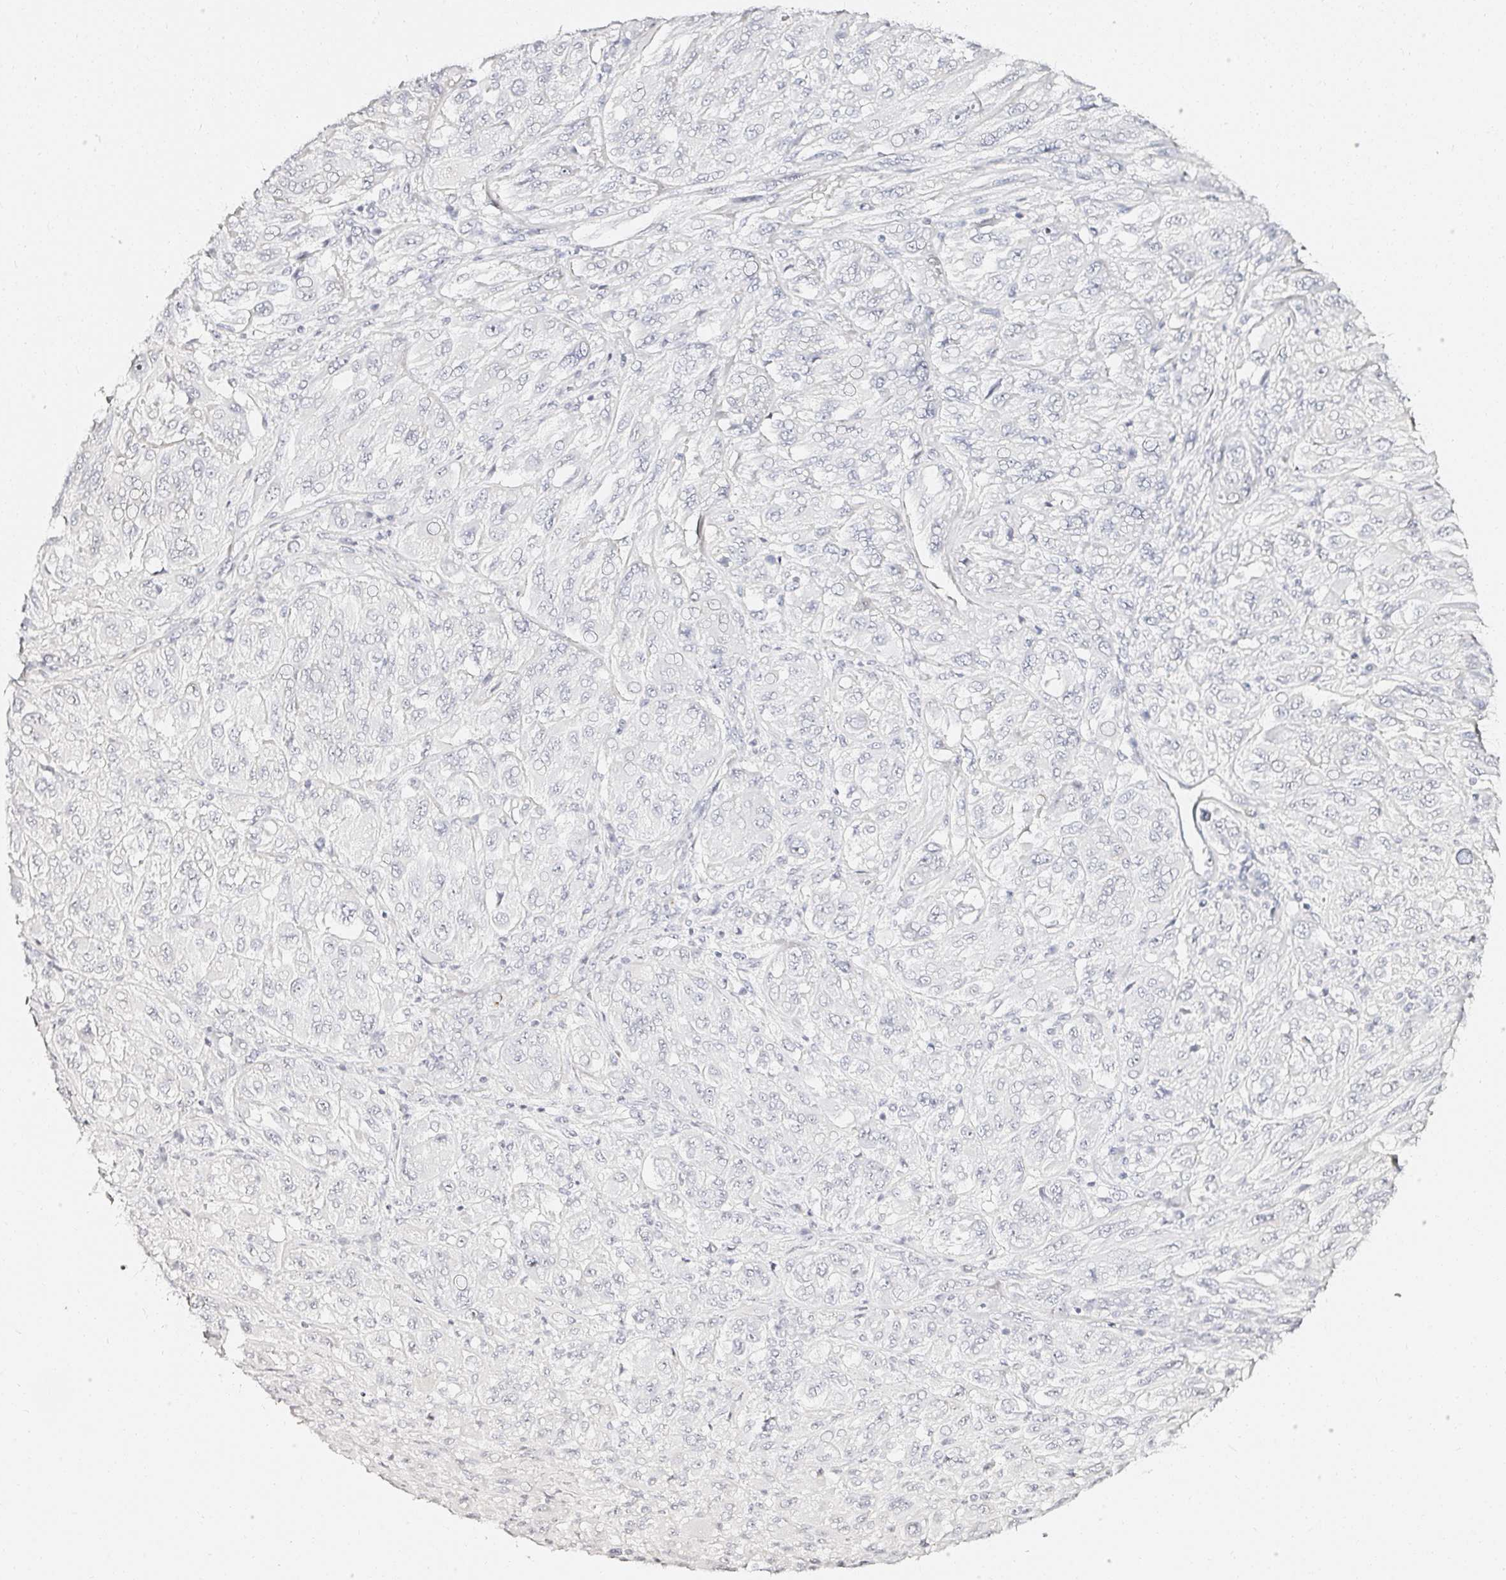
{"staining": {"intensity": "negative", "quantity": "none", "location": "none"}, "tissue": "melanoma", "cell_type": "Tumor cells", "image_type": "cancer", "snomed": [{"axis": "morphology", "description": "Malignant melanoma, NOS"}, {"axis": "topography", "description": "Skin"}], "caption": "Tumor cells show no significant protein positivity in melanoma.", "gene": "ACAN", "patient": {"sex": "female", "age": 91}}